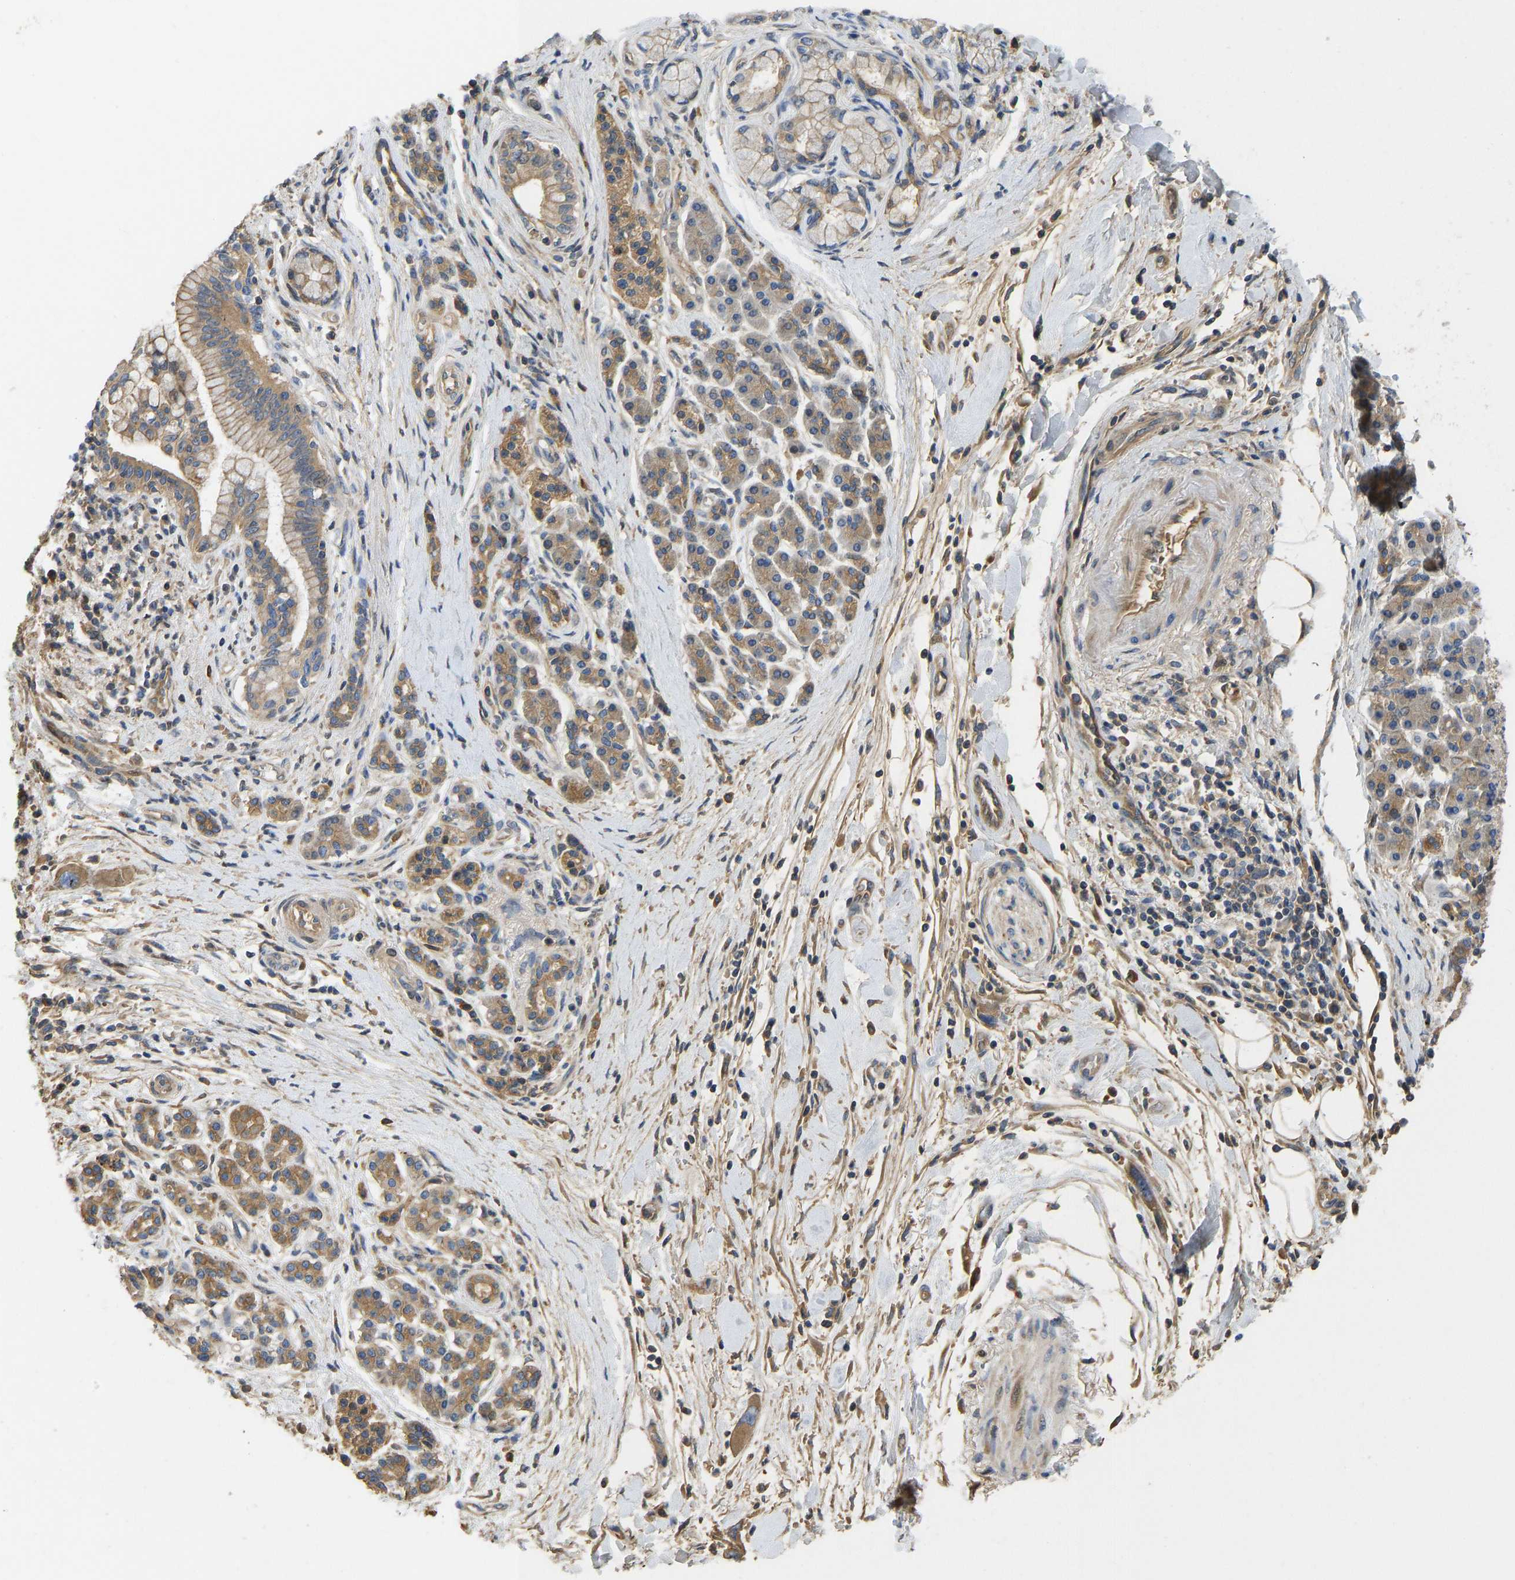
{"staining": {"intensity": "moderate", "quantity": ">75%", "location": "cytoplasmic/membranous"}, "tissue": "pancreatic cancer", "cell_type": "Tumor cells", "image_type": "cancer", "snomed": [{"axis": "morphology", "description": "Normal tissue, NOS"}, {"axis": "morphology", "description": "Adenocarcinoma, NOS"}, {"axis": "topography", "description": "Pancreas"}], "caption": "Immunohistochemistry (IHC) image of neoplastic tissue: human pancreatic cancer stained using immunohistochemistry (IHC) demonstrates medium levels of moderate protein expression localized specifically in the cytoplasmic/membranous of tumor cells, appearing as a cytoplasmic/membranous brown color.", "gene": "VCPKMT", "patient": {"sex": "female", "age": 71}}